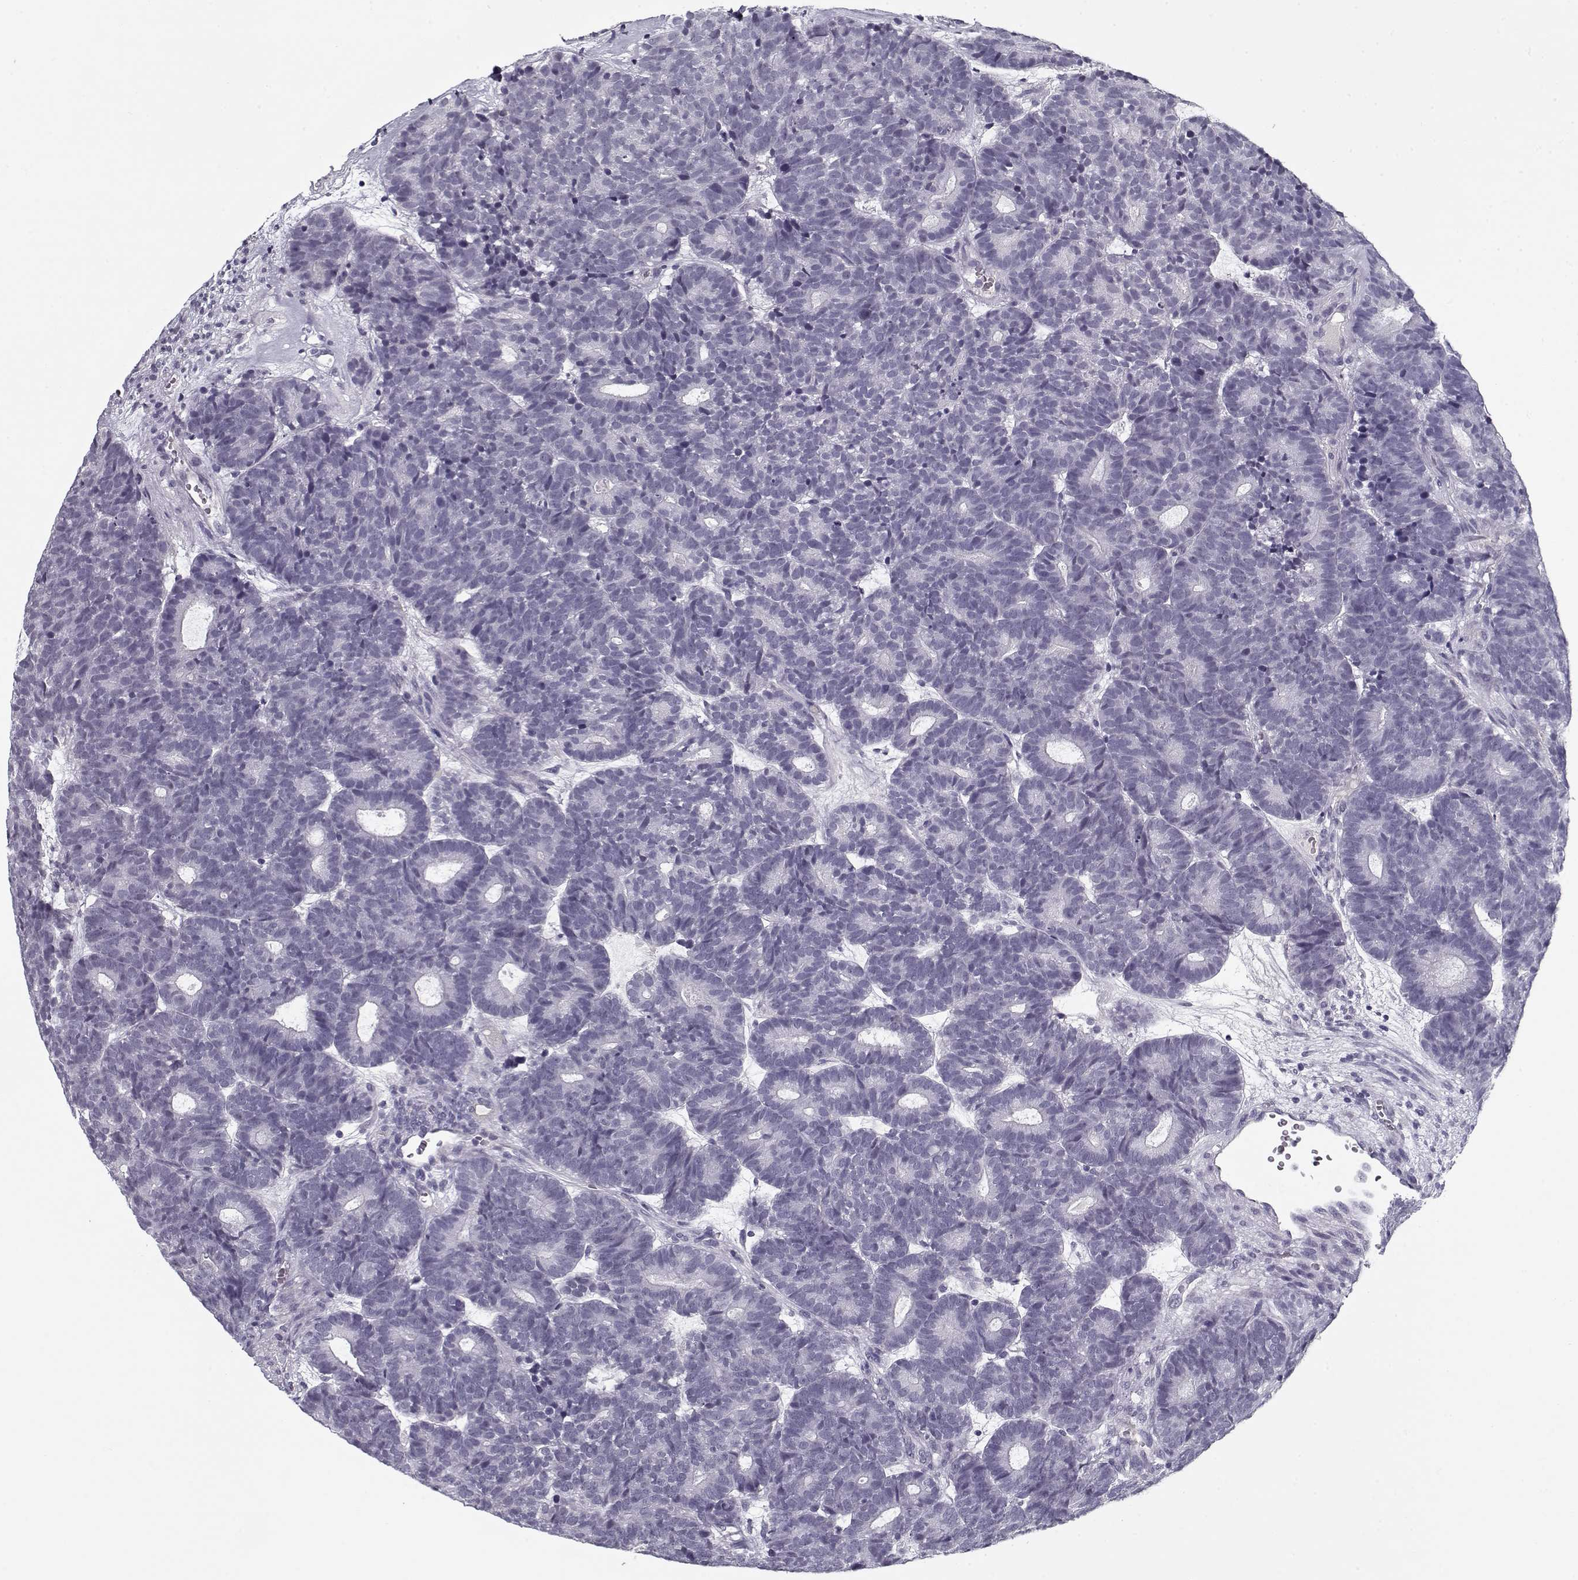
{"staining": {"intensity": "negative", "quantity": "none", "location": "none"}, "tissue": "head and neck cancer", "cell_type": "Tumor cells", "image_type": "cancer", "snomed": [{"axis": "morphology", "description": "Adenocarcinoma, NOS"}, {"axis": "topography", "description": "Head-Neck"}], "caption": "Human head and neck cancer stained for a protein using IHC shows no expression in tumor cells.", "gene": "SPACA9", "patient": {"sex": "female", "age": 81}}